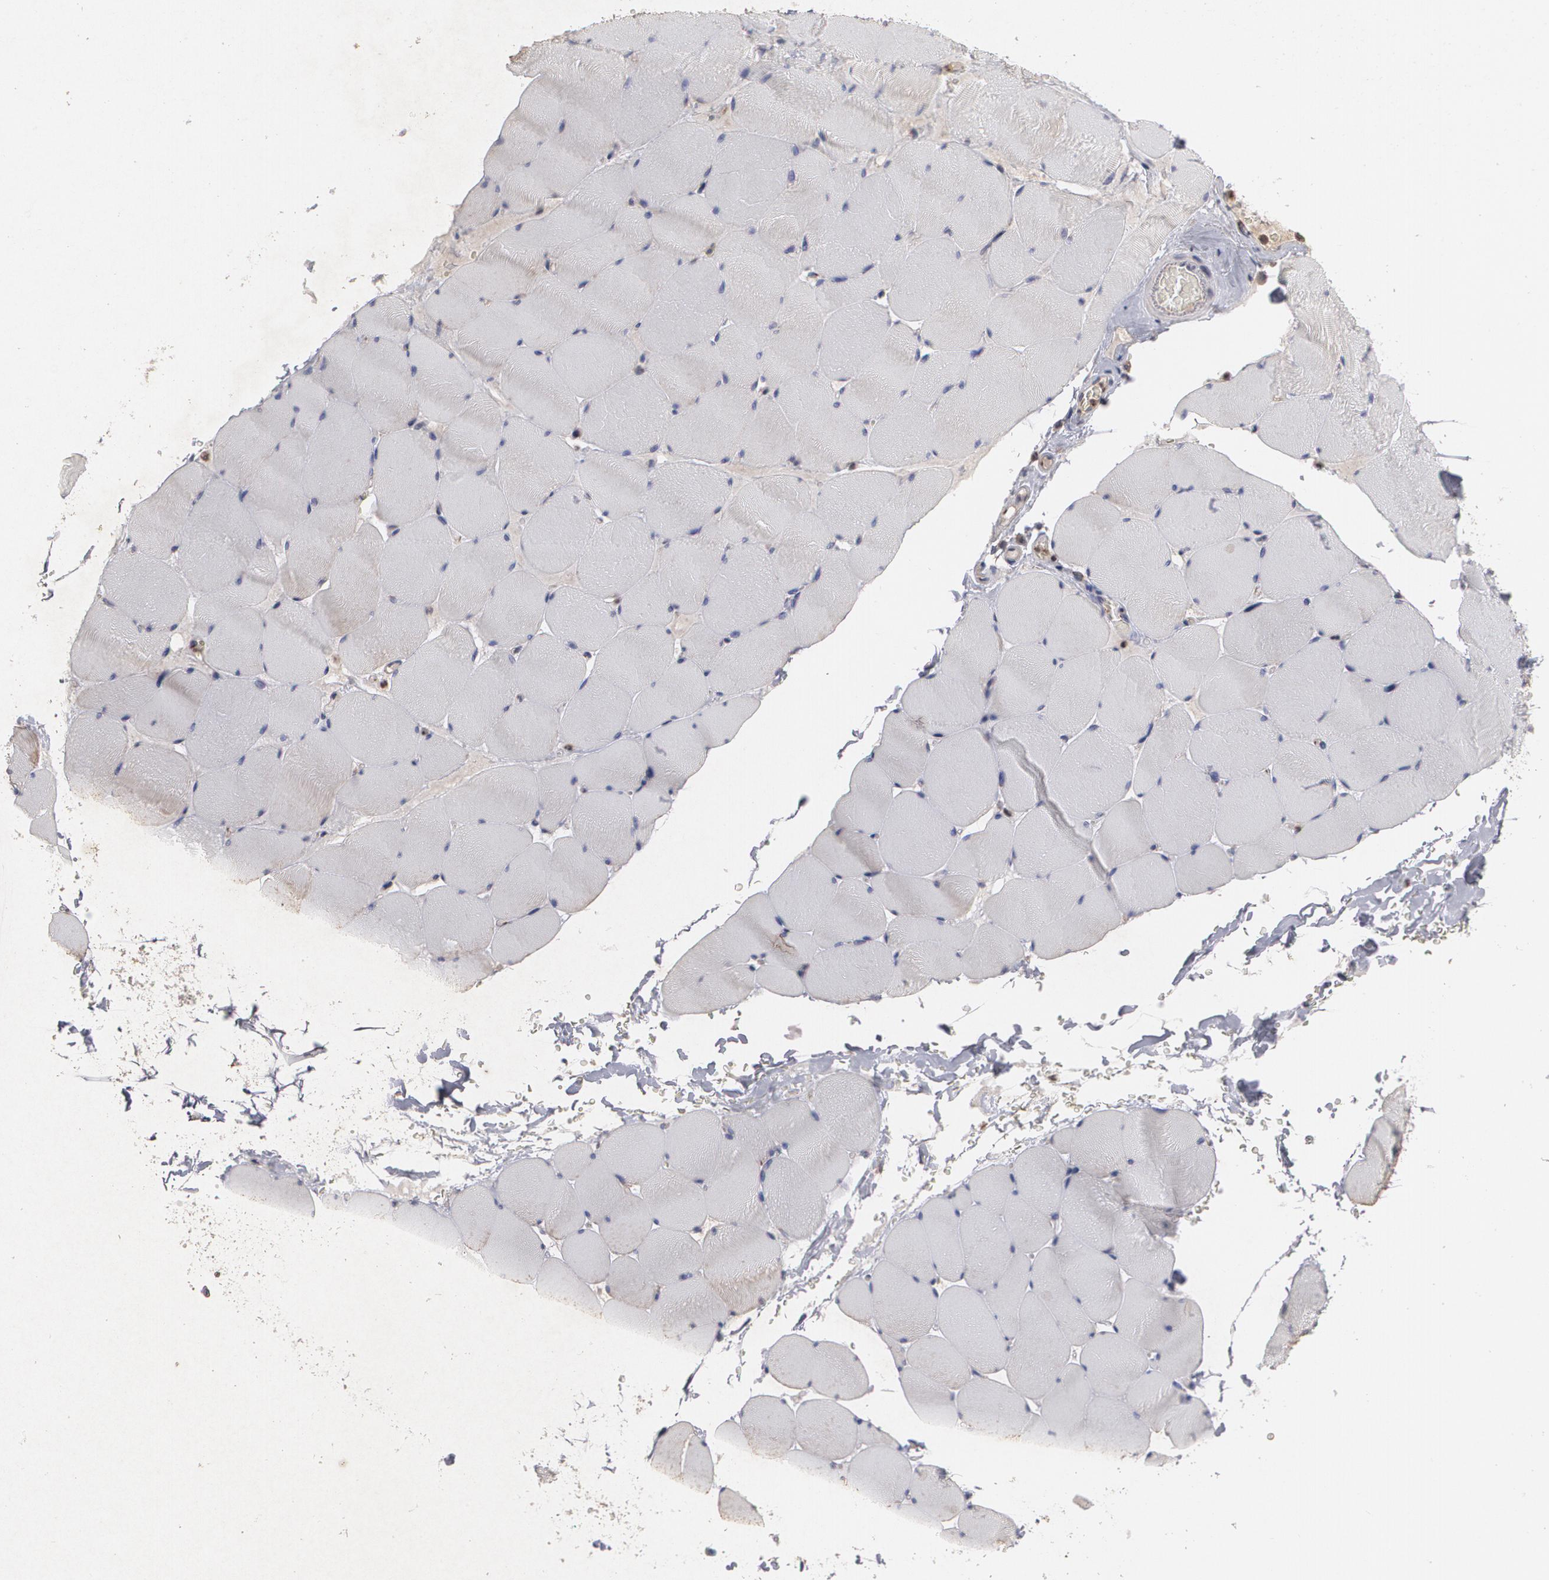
{"staining": {"intensity": "negative", "quantity": "none", "location": "none"}, "tissue": "skeletal muscle", "cell_type": "Myocytes", "image_type": "normal", "snomed": [{"axis": "morphology", "description": "Normal tissue, NOS"}, {"axis": "topography", "description": "Skeletal muscle"}], "caption": "The image demonstrates no staining of myocytes in benign skeletal muscle.", "gene": "HTT", "patient": {"sex": "male", "age": 62}}